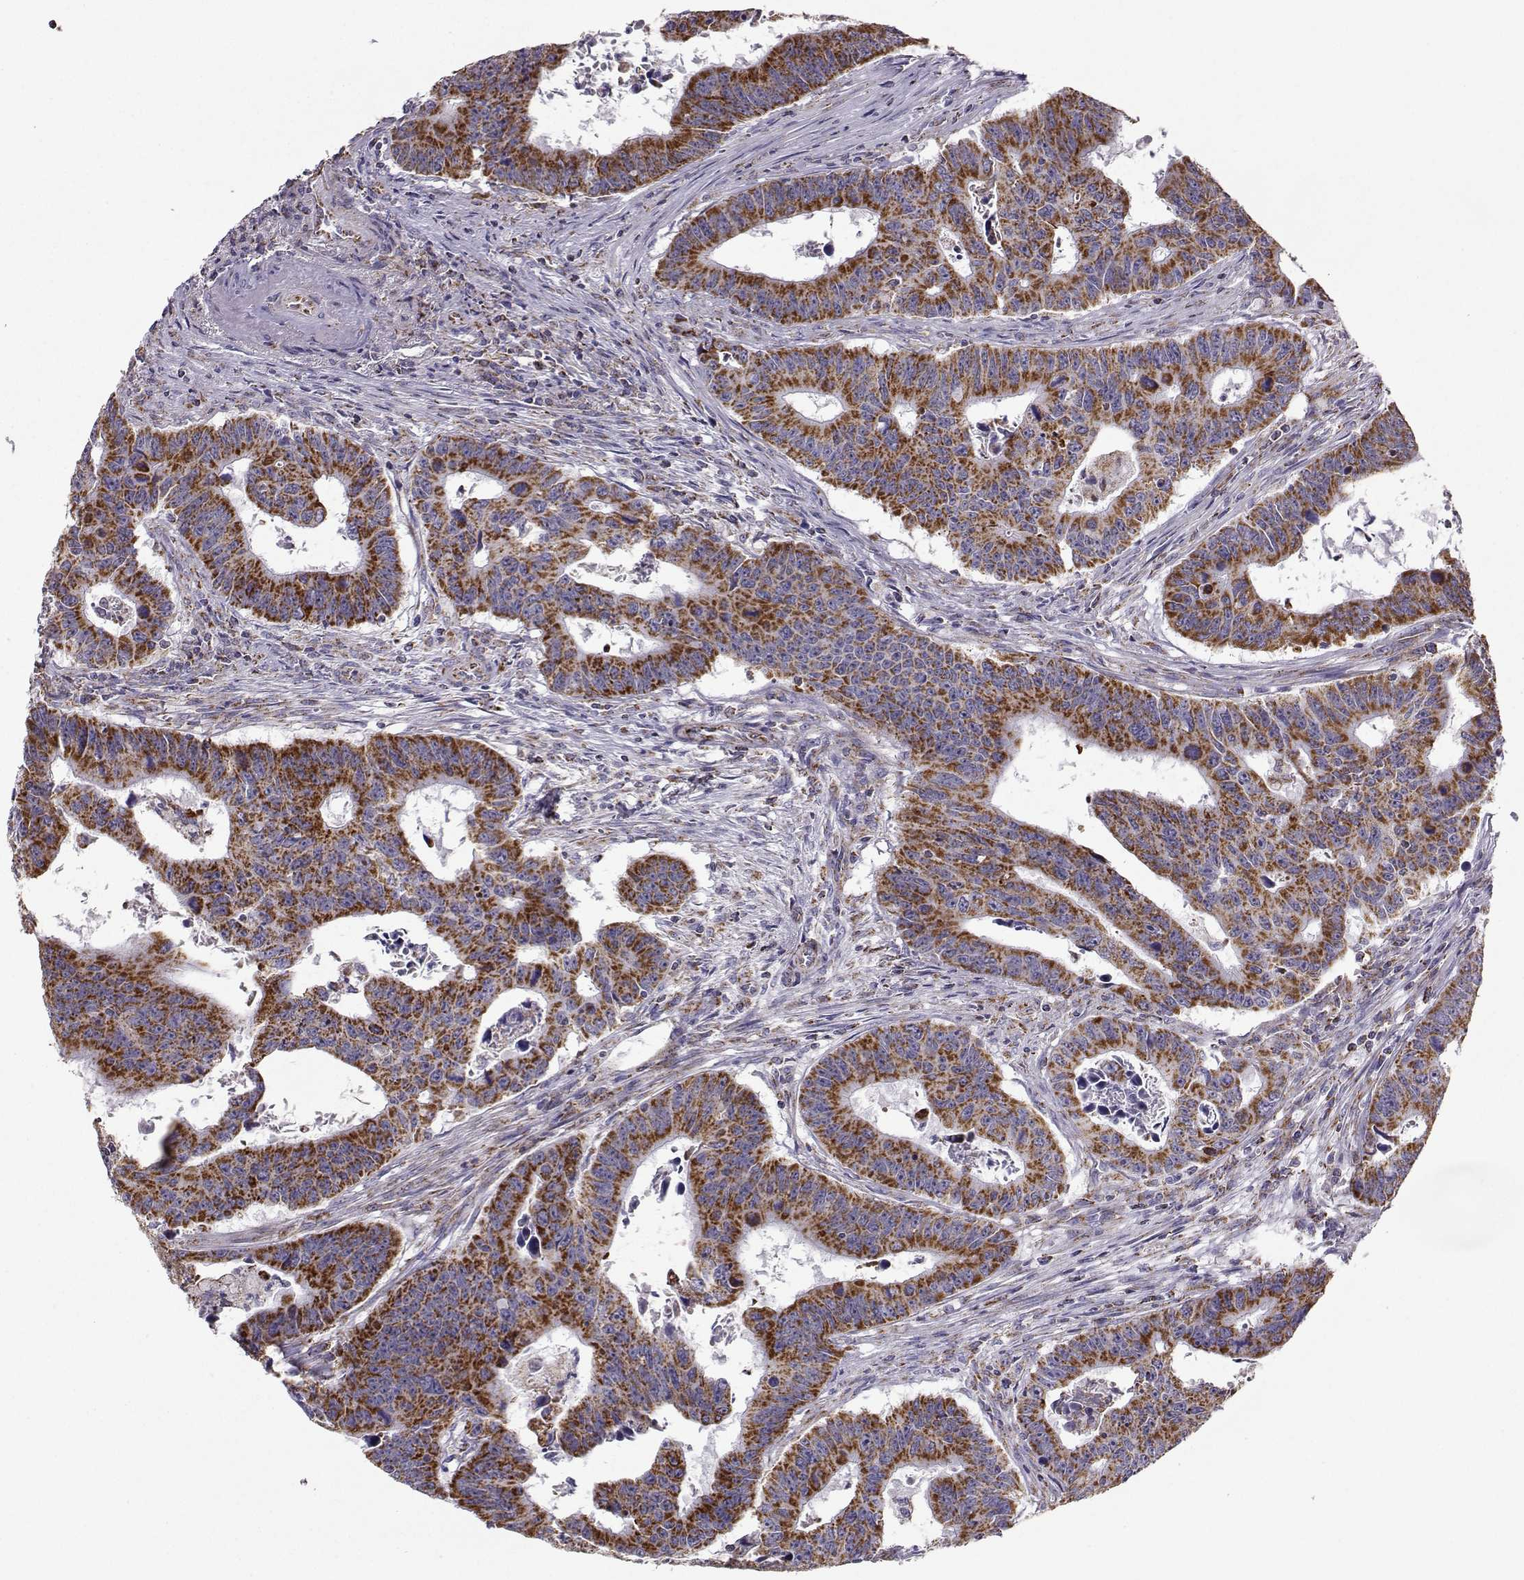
{"staining": {"intensity": "strong", "quantity": ">75%", "location": "cytoplasmic/membranous"}, "tissue": "colorectal cancer", "cell_type": "Tumor cells", "image_type": "cancer", "snomed": [{"axis": "morphology", "description": "Adenocarcinoma, NOS"}, {"axis": "topography", "description": "Appendix"}, {"axis": "topography", "description": "Colon"}, {"axis": "topography", "description": "Cecum"}, {"axis": "topography", "description": "Colon asc"}], "caption": "Tumor cells display high levels of strong cytoplasmic/membranous expression in about >75% of cells in human colorectal cancer. The protein of interest is stained brown, and the nuclei are stained in blue (DAB IHC with brightfield microscopy, high magnification).", "gene": "NECAB3", "patient": {"sex": "female", "age": 85}}